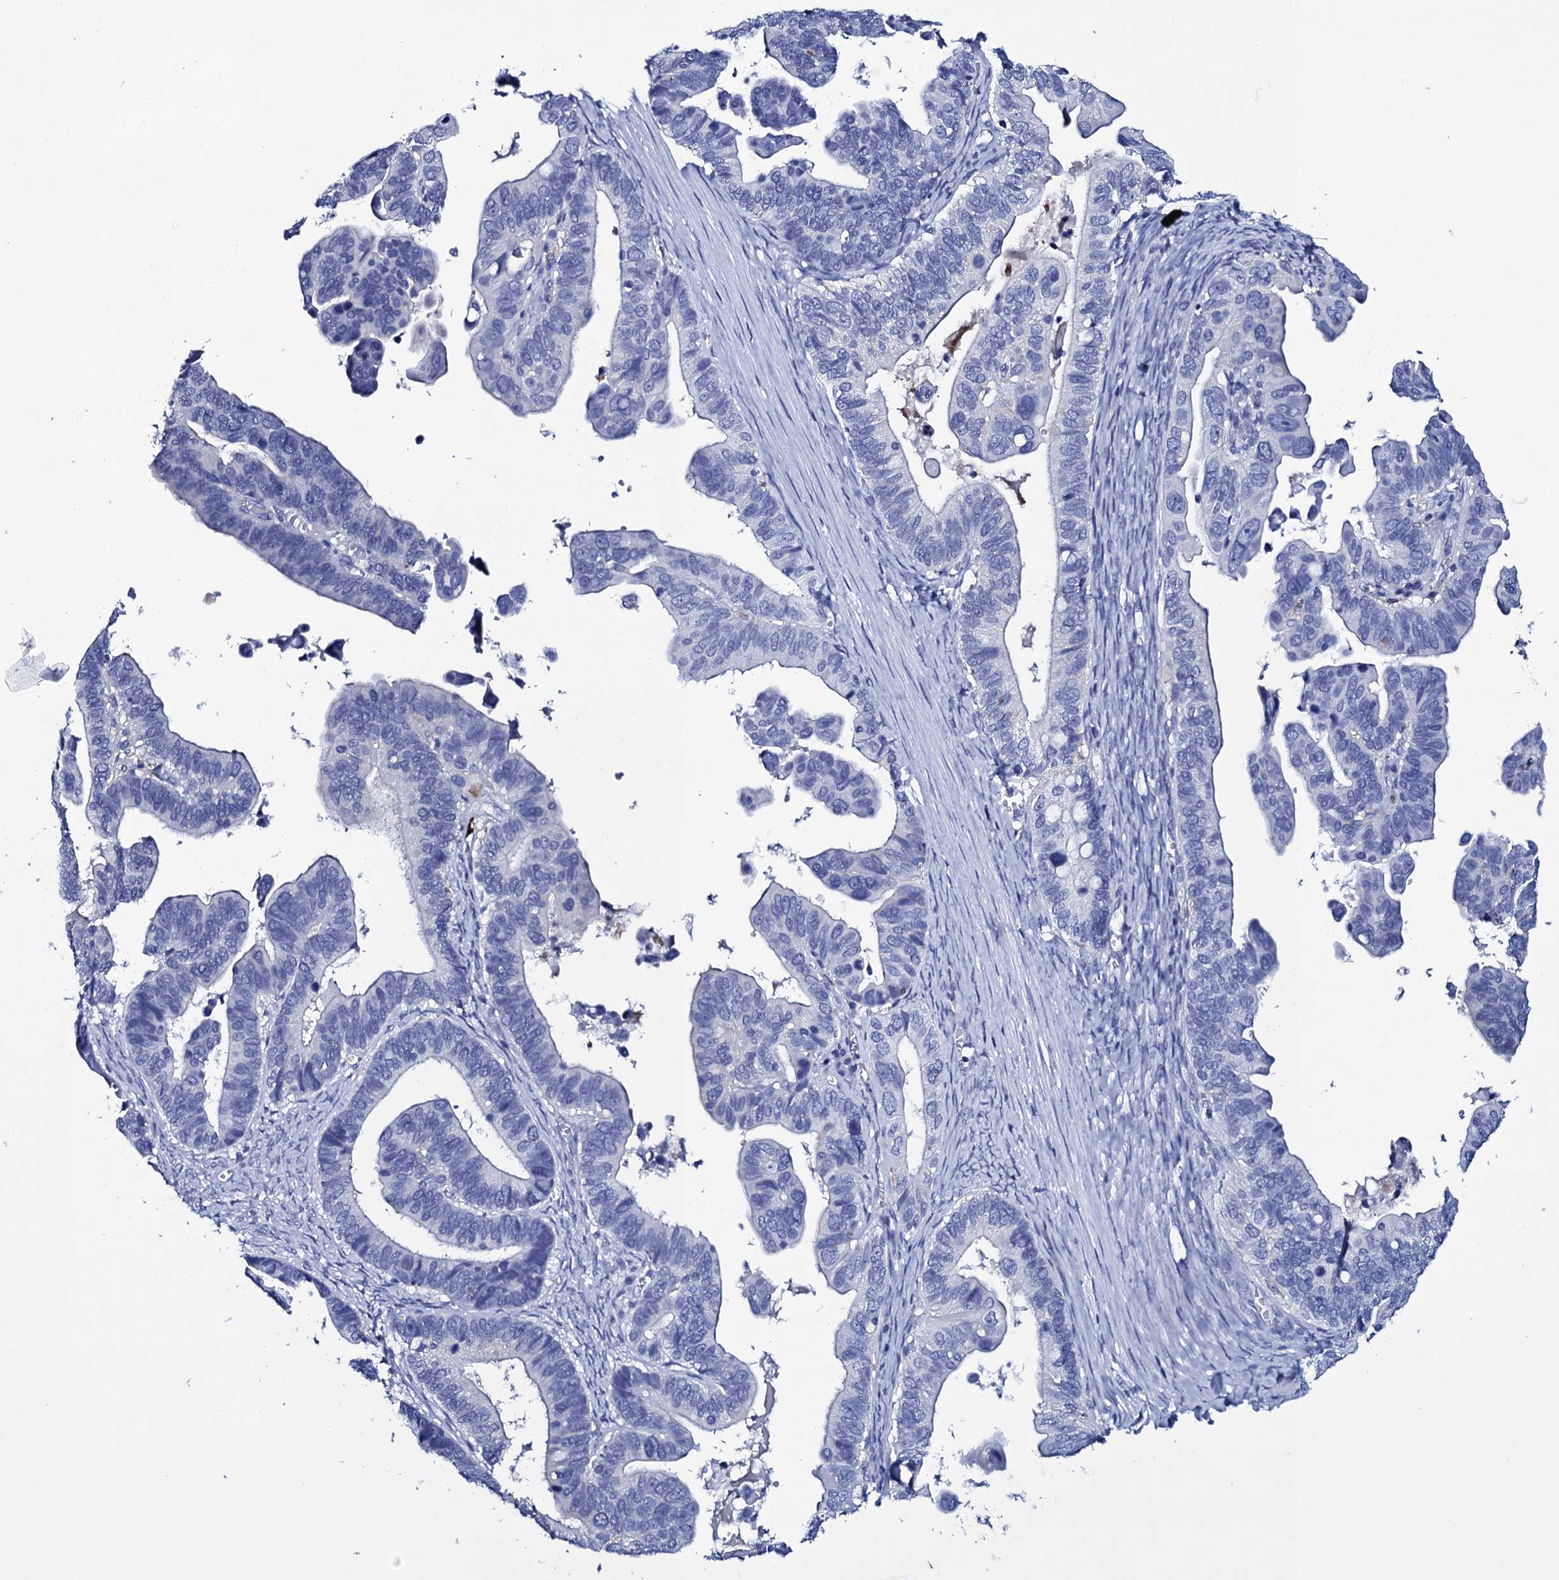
{"staining": {"intensity": "negative", "quantity": "none", "location": "none"}, "tissue": "ovarian cancer", "cell_type": "Tumor cells", "image_type": "cancer", "snomed": [{"axis": "morphology", "description": "Cystadenocarcinoma, serous, NOS"}, {"axis": "topography", "description": "Ovary"}], "caption": "Human ovarian cancer stained for a protein using immunohistochemistry (IHC) reveals no expression in tumor cells.", "gene": "ITPRID2", "patient": {"sex": "female", "age": 56}}